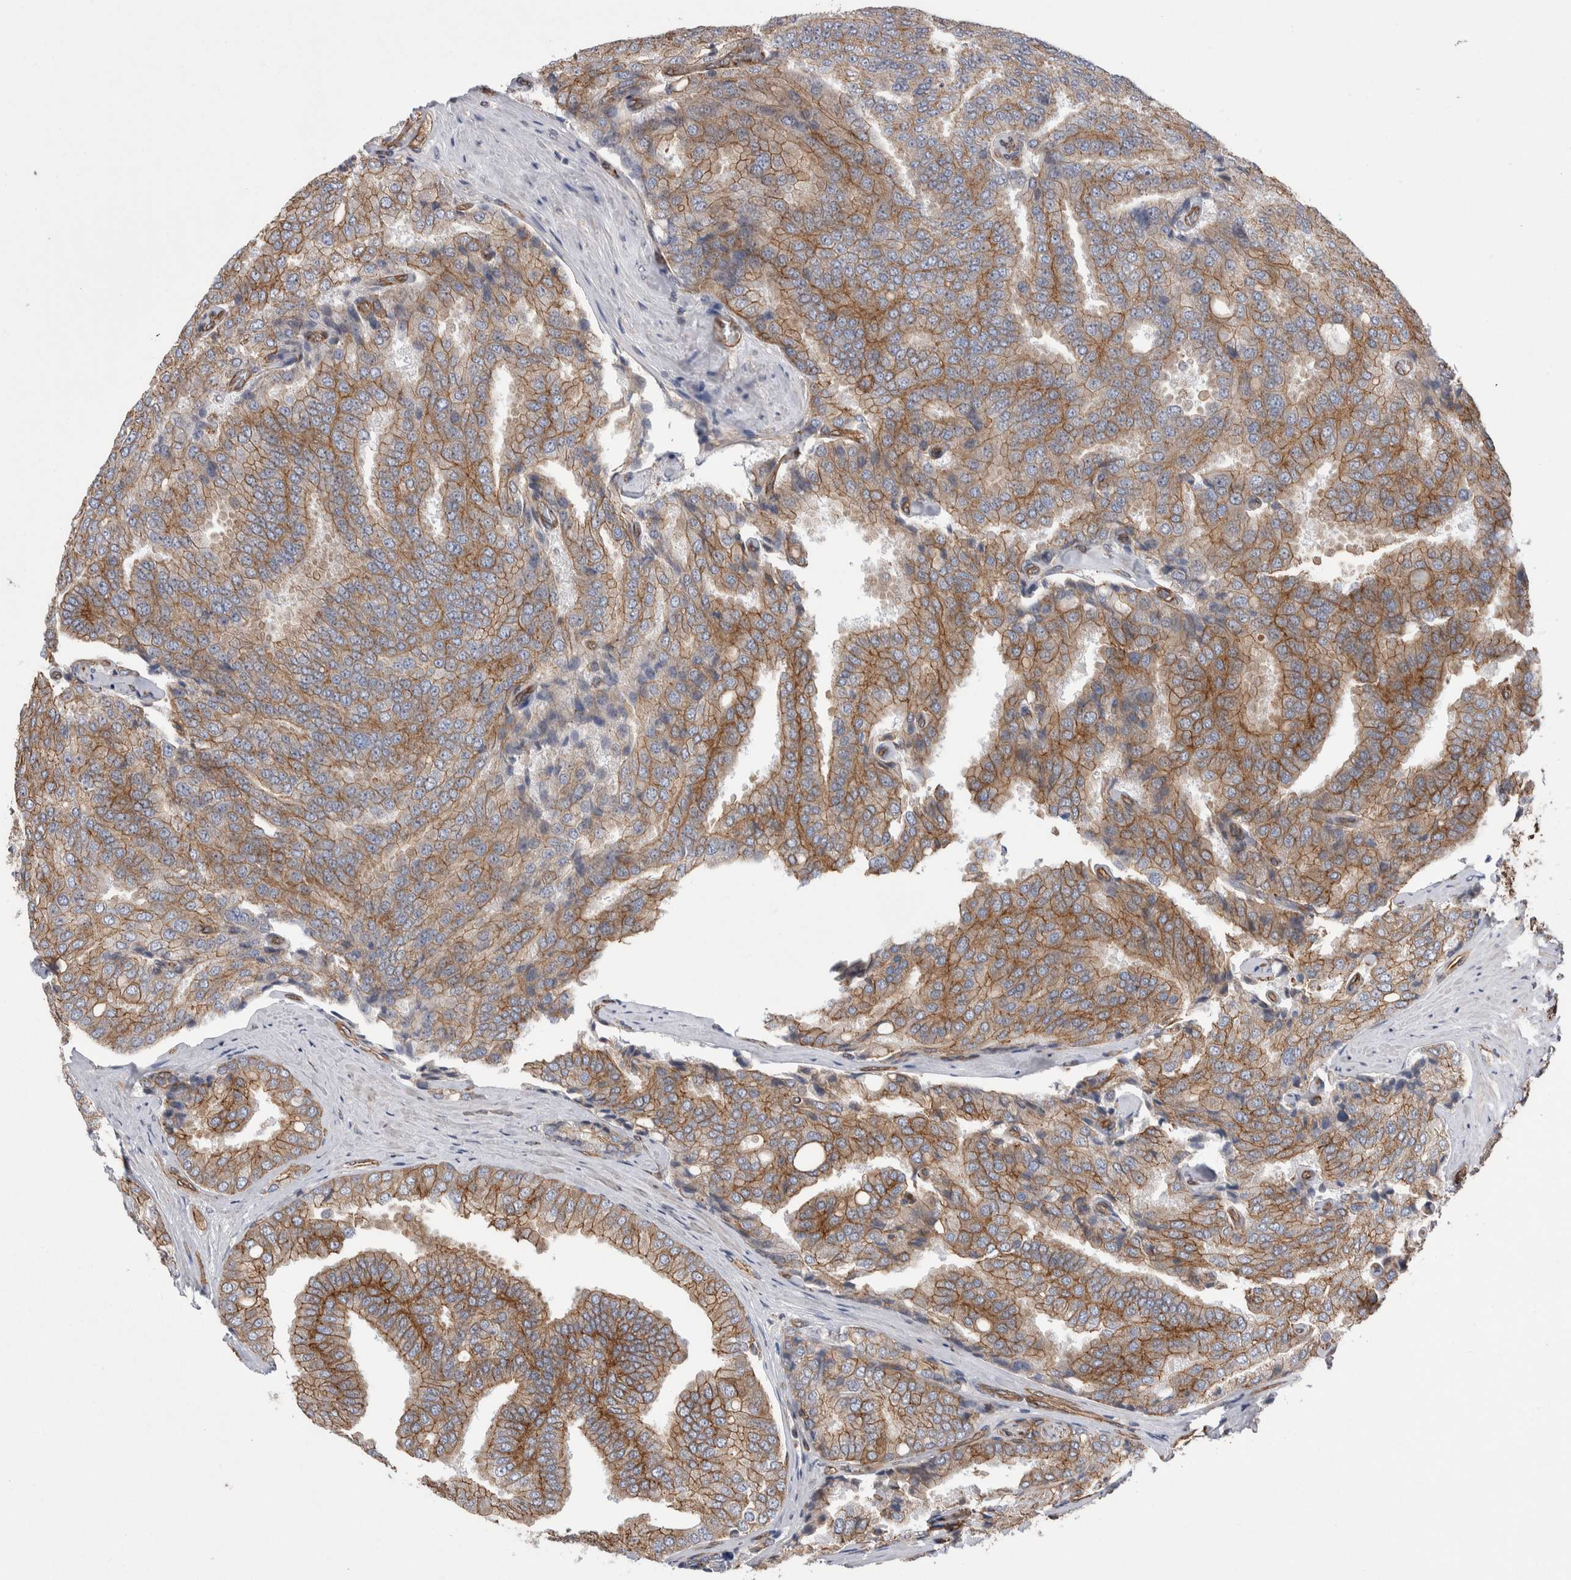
{"staining": {"intensity": "moderate", "quantity": ">75%", "location": "cytoplasmic/membranous"}, "tissue": "prostate cancer", "cell_type": "Tumor cells", "image_type": "cancer", "snomed": [{"axis": "morphology", "description": "Adenocarcinoma, High grade"}, {"axis": "topography", "description": "Prostate"}], "caption": "A medium amount of moderate cytoplasmic/membranous expression is identified in approximately >75% of tumor cells in prostate cancer tissue.", "gene": "KIF12", "patient": {"sex": "male", "age": 50}}